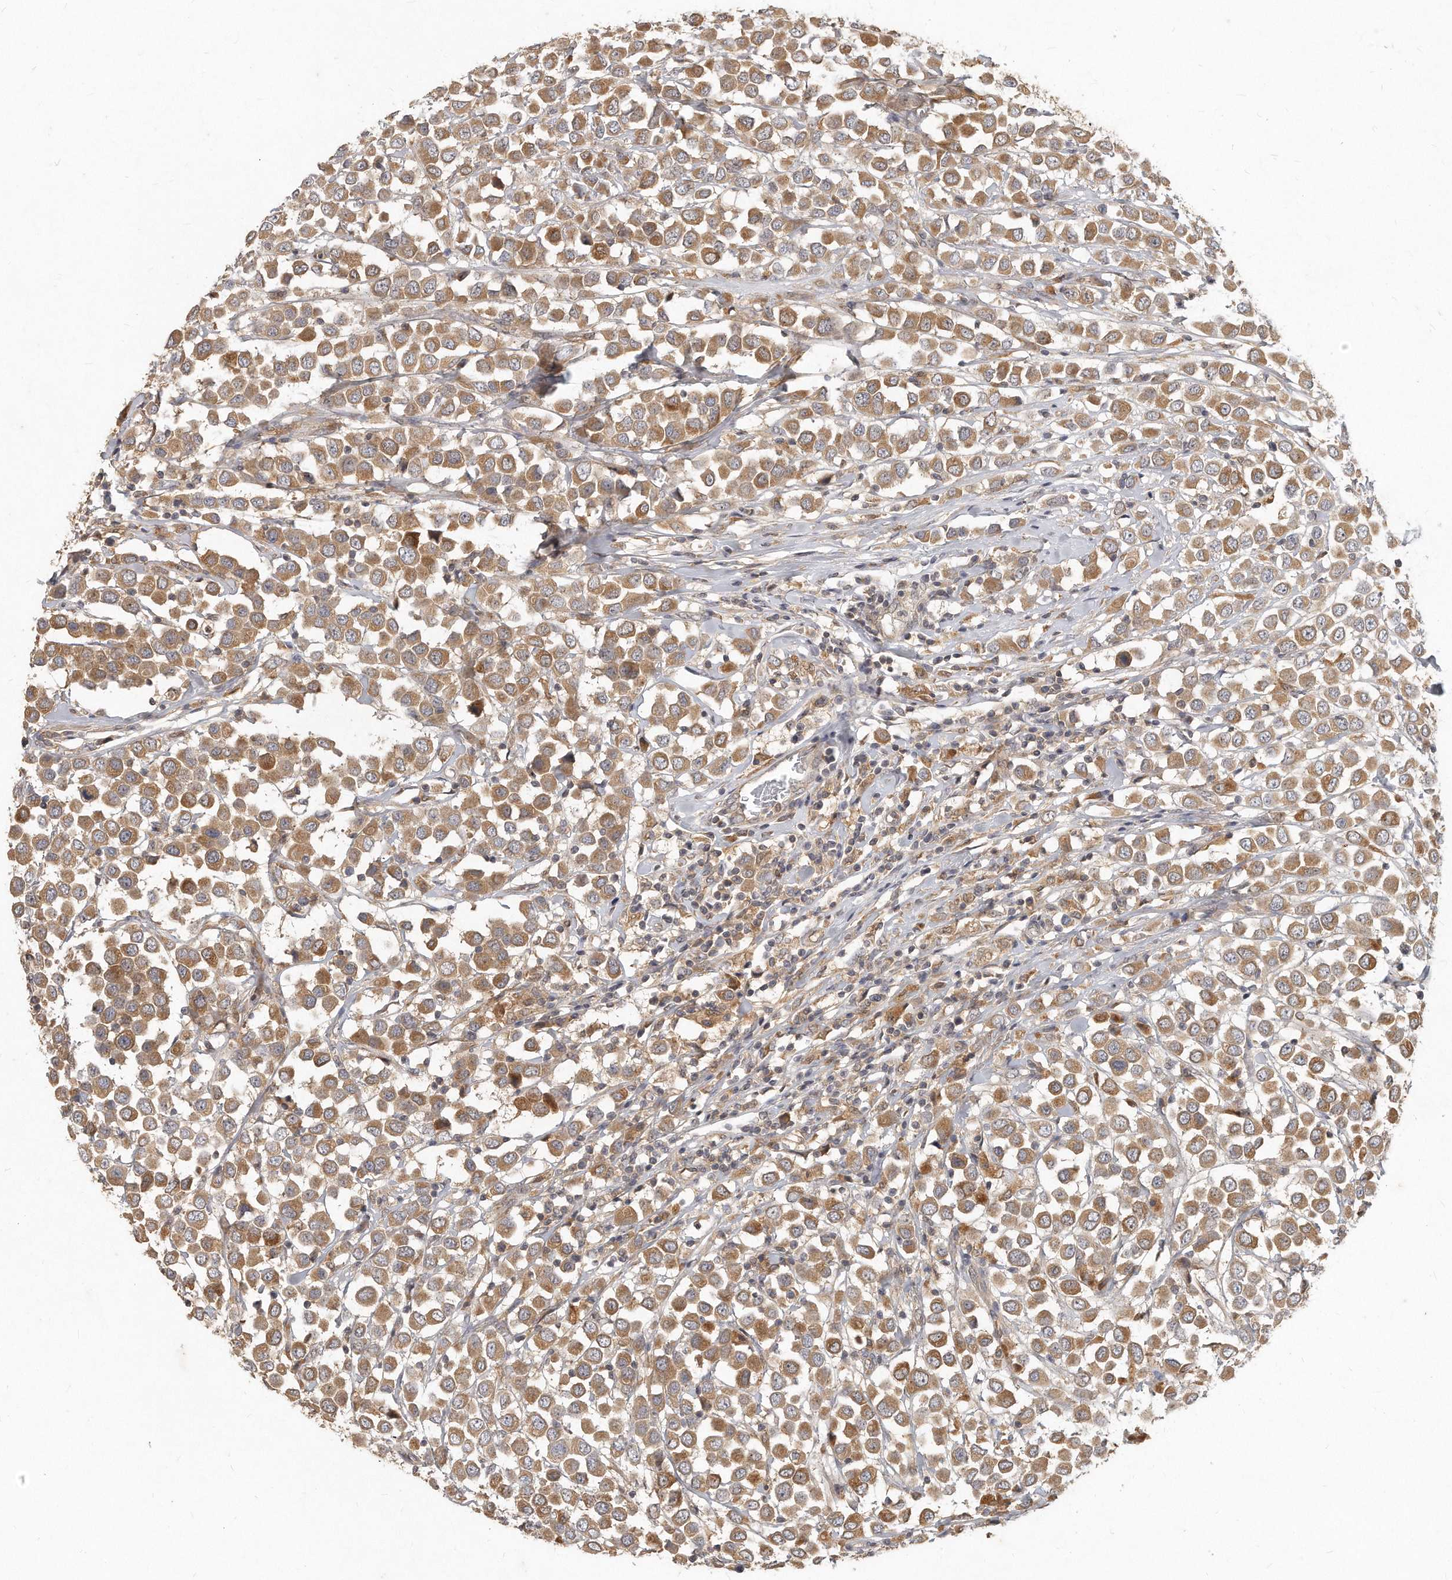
{"staining": {"intensity": "moderate", "quantity": ">75%", "location": "cytoplasmic/membranous"}, "tissue": "breast cancer", "cell_type": "Tumor cells", "image_type": "cancer", "snomed": [{"axis": "morphology", "description": "Duct carcinoma"}, {"axis": "topography", "description": "Breast"}], "caption": "A brown stain labels moderate cytoplasmic/membranous staining of a protein in human breast cancer tumor cells. (Brightfield microscopy of DAB IHC at high magnification).", "gene": "LGALS8", "patient": {"sex": "female", "age": 61}}